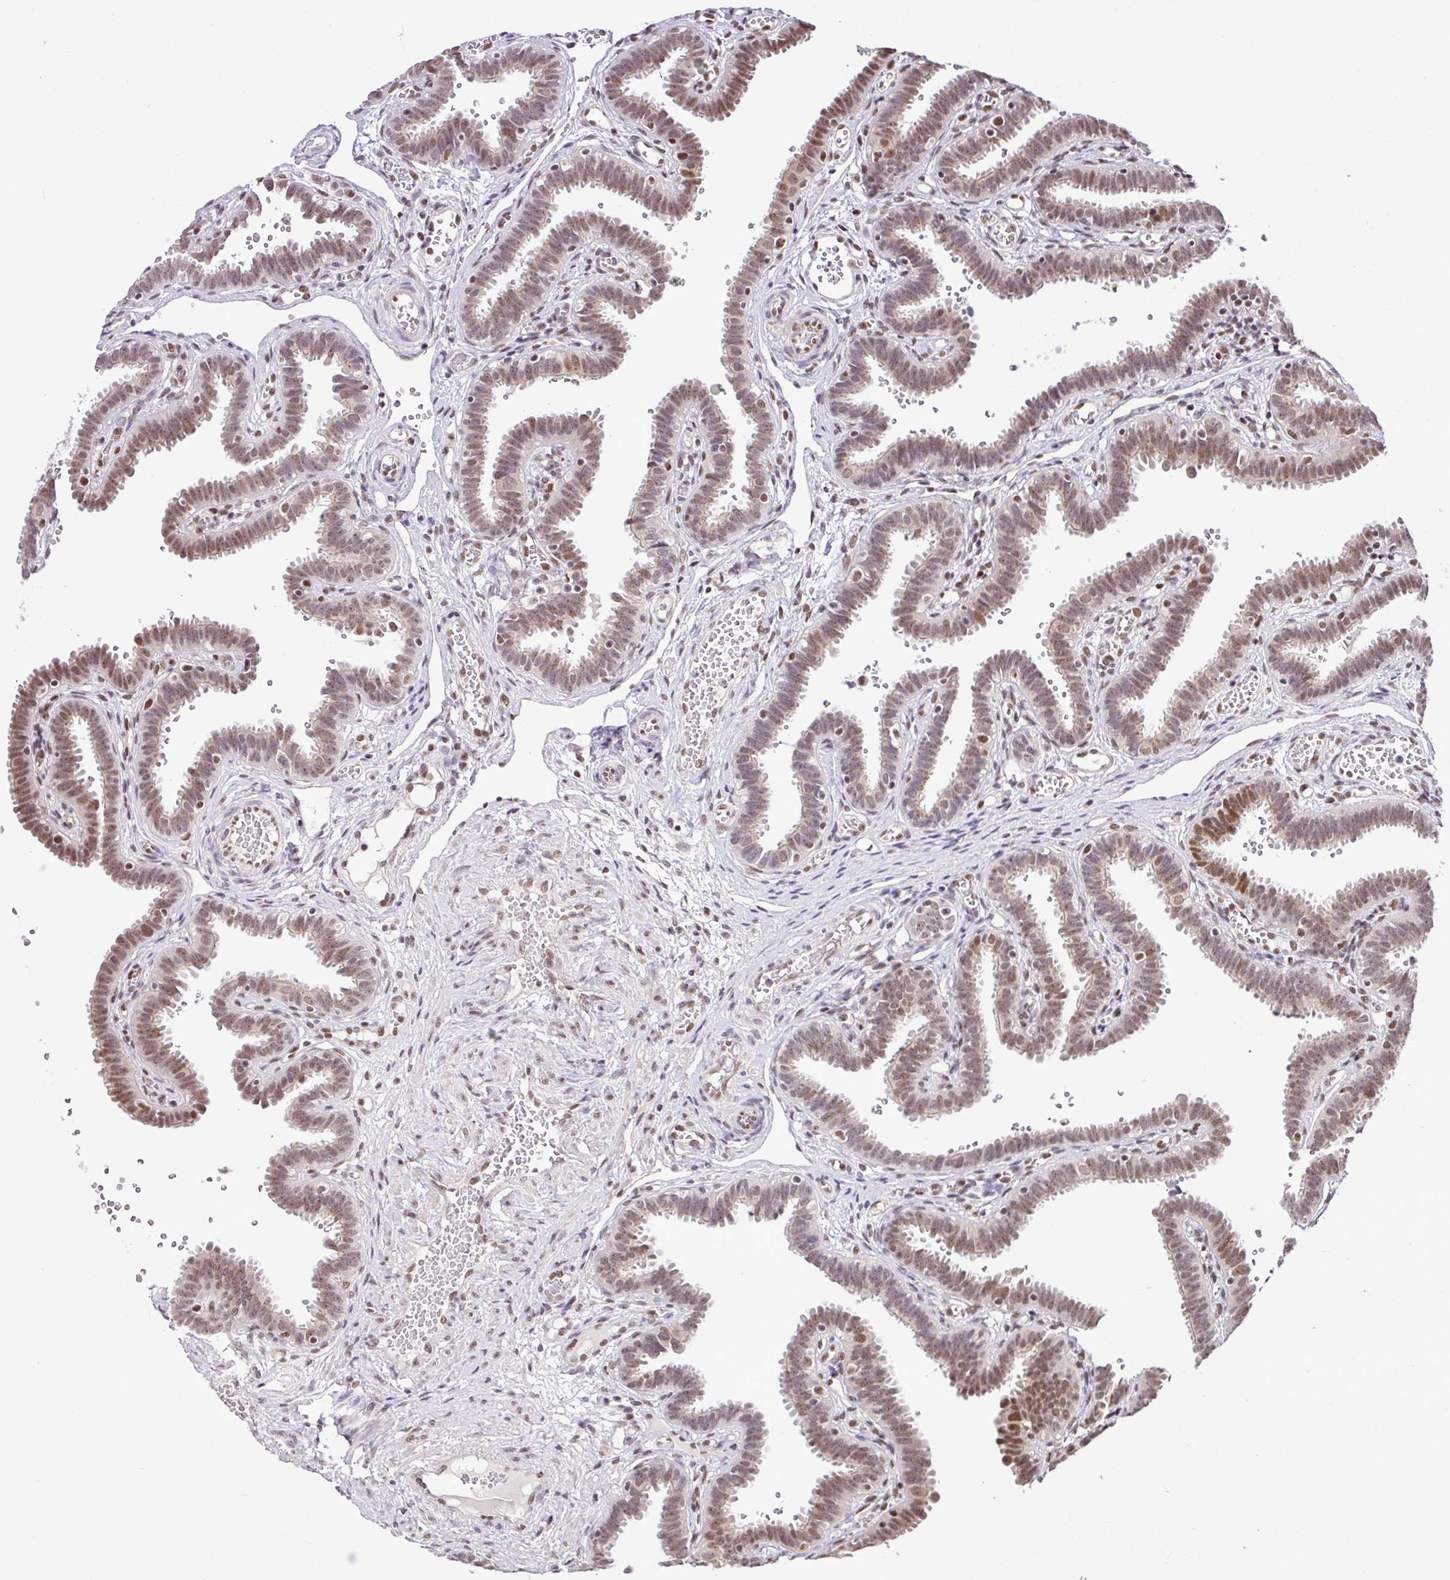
{"staining": {"intensity": "moderate", "quantity": "25%-75%", "location": "cytoplasmic/membranous,nuclear"}, "tissue": "fallopian tube", "cell_type": "Glandular cells", "image_type": "normal", "snomed": [{"axis": "morphology", "description": "Normal tissue, NOS"}, {"axis": "topography", "description": "Fallopian tube"}], "caption": "Fallopian tube stained with immunohistochemistry shows moderate cytoplasmic/membranous,nuclear positivity in approximately 25%-75% of glandular cells. Using DAB (brown) and hematoxylin (blue) stains, captured at high magnification using brightfield microscopy.", "gene": "PGAP4", "patient": {"sex": "female", "age": 37}}